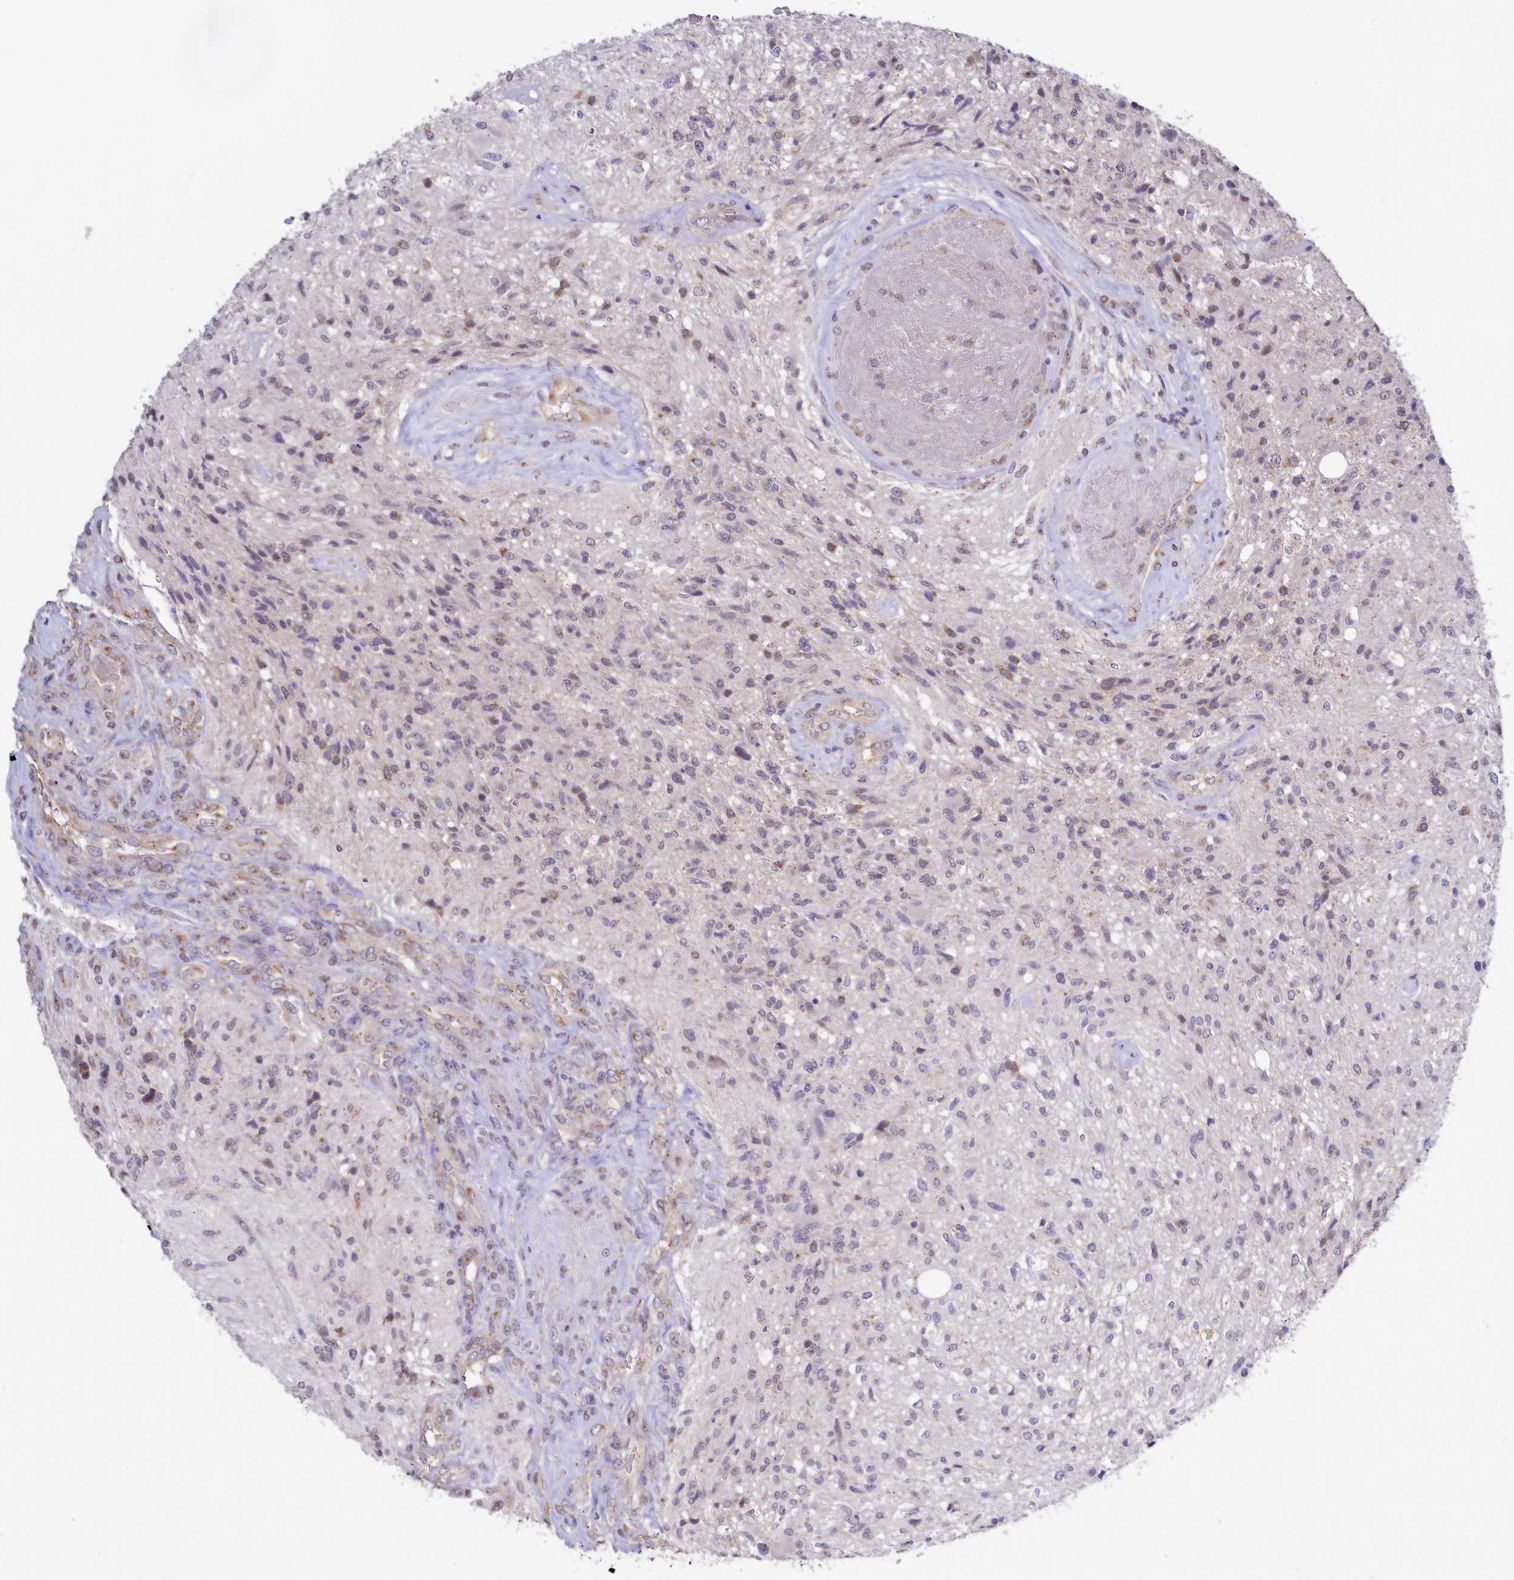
{"staining": {"intensity": "weak", "quantity": "<25%", "location": "cytoplasmic/membranous"}, "tissue": "glioma", "cell_type": "Tumor cells", "image_type": "cancer", "snomed": [{"axis": "morphology", "description": "Glioma, malignant, High grade"}, {"axis": "topography", "description": "Brain"}], "caption": "Tumor cells show no significant protein positivity in glioma. Brightfield microscopy of IHC stained with DAB (brown) and hematoxylin (blue), captured at high magnification.", "gene": "SEC24C", "patient": {"sex": "male", "age": 56}}